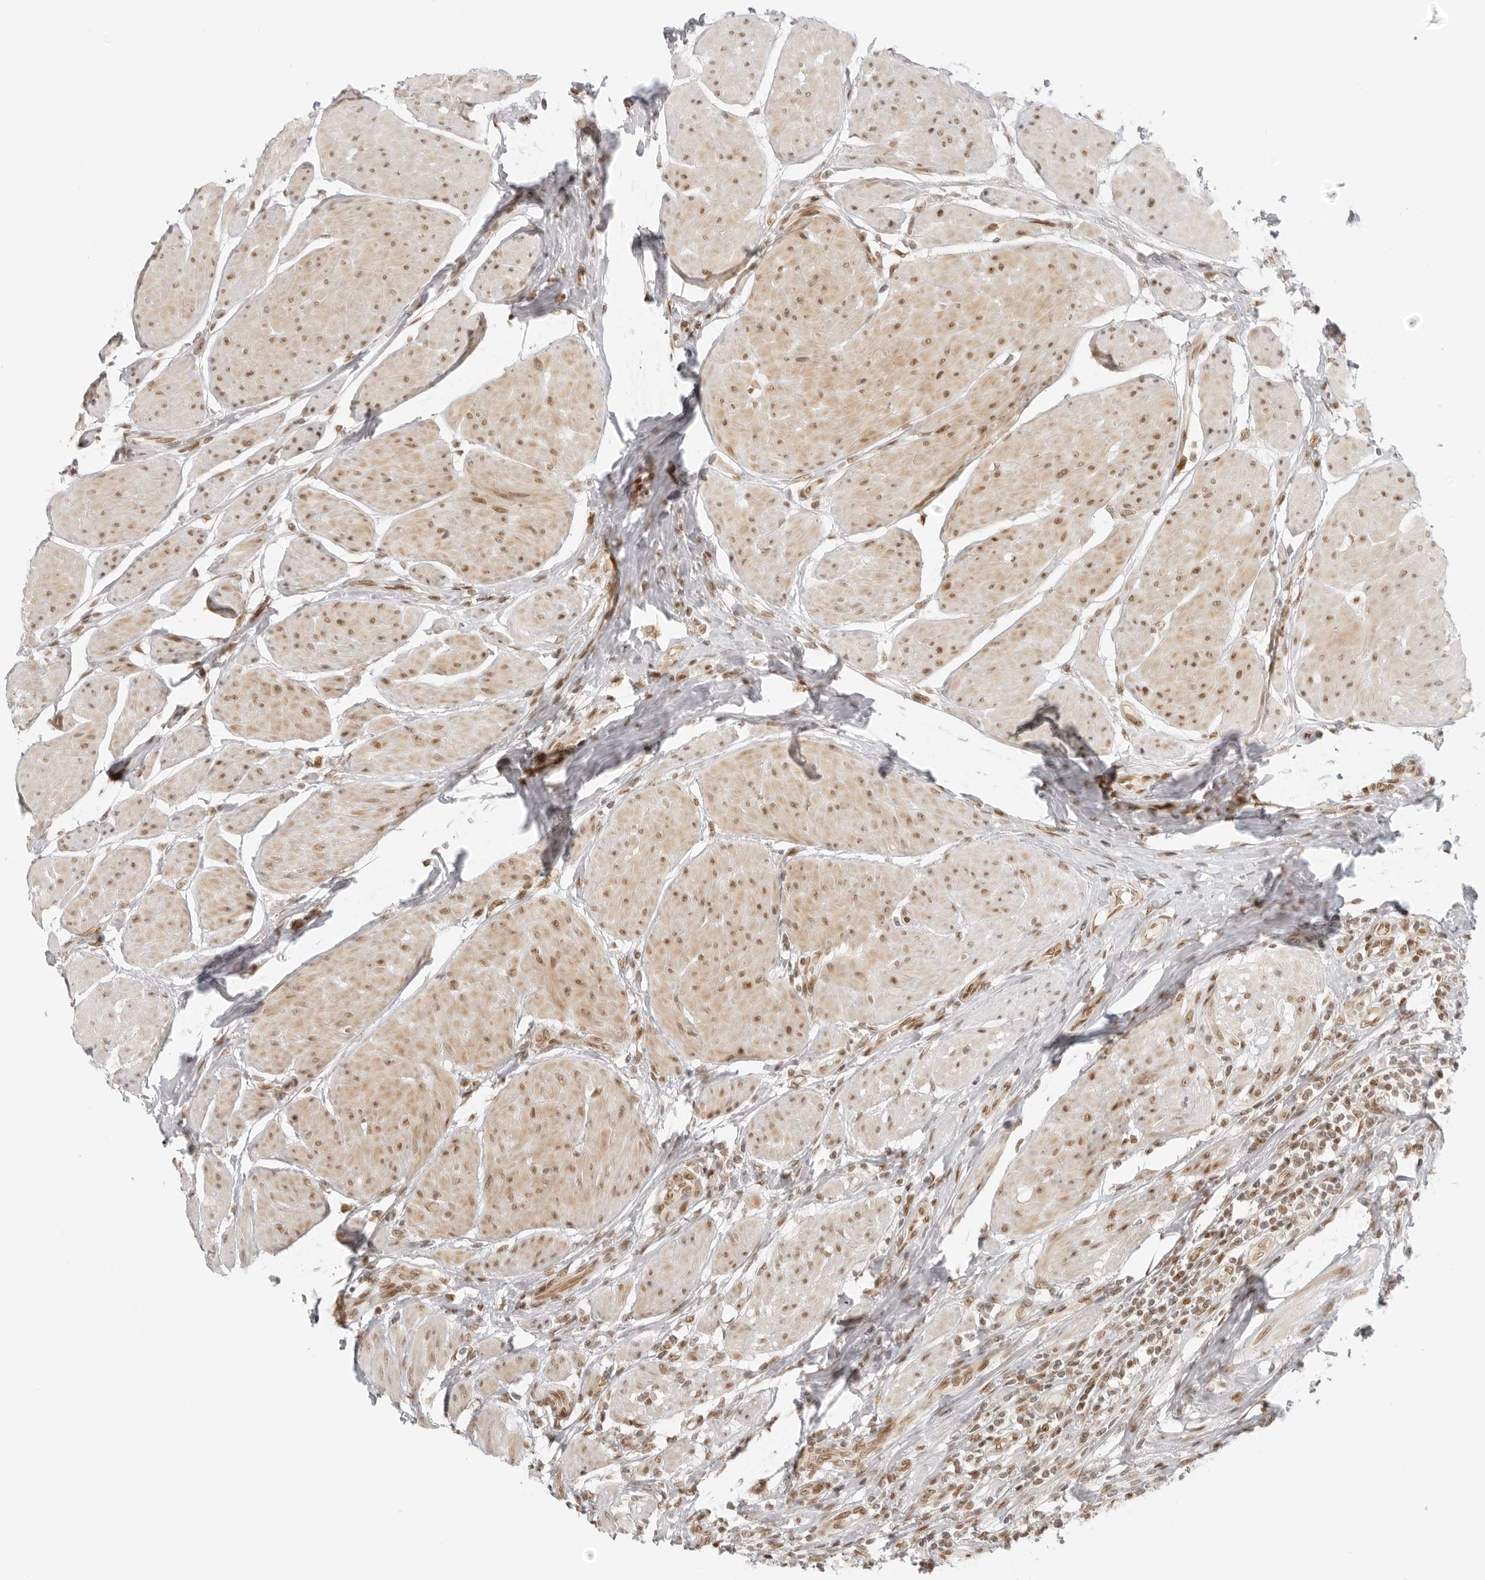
{"staining": {"intensity": "moderate", "quantity": ">75%", "location": "nuclear"}, "tissue": "urothelial cancer", "cell_type": "Tumor cells", "image_type": "cancer", "snomed": [{"axis": "morphology", "description": "Normal tissue, NOS"}, {"axis": "morphology", "description": "Urothelial carcinoma, Low grade"}, {"axis": "topography", "description": "Smooth muscle"}, {"axis": "topography", "description": "Urinary bladder"}], "caption": "Tumor cells display medium levels of moderate nuclear staining in approximately >75% of cells in human urothelial cancer.", "gene": "RCC1", "patient": {"sex": "male", "age": 60}}